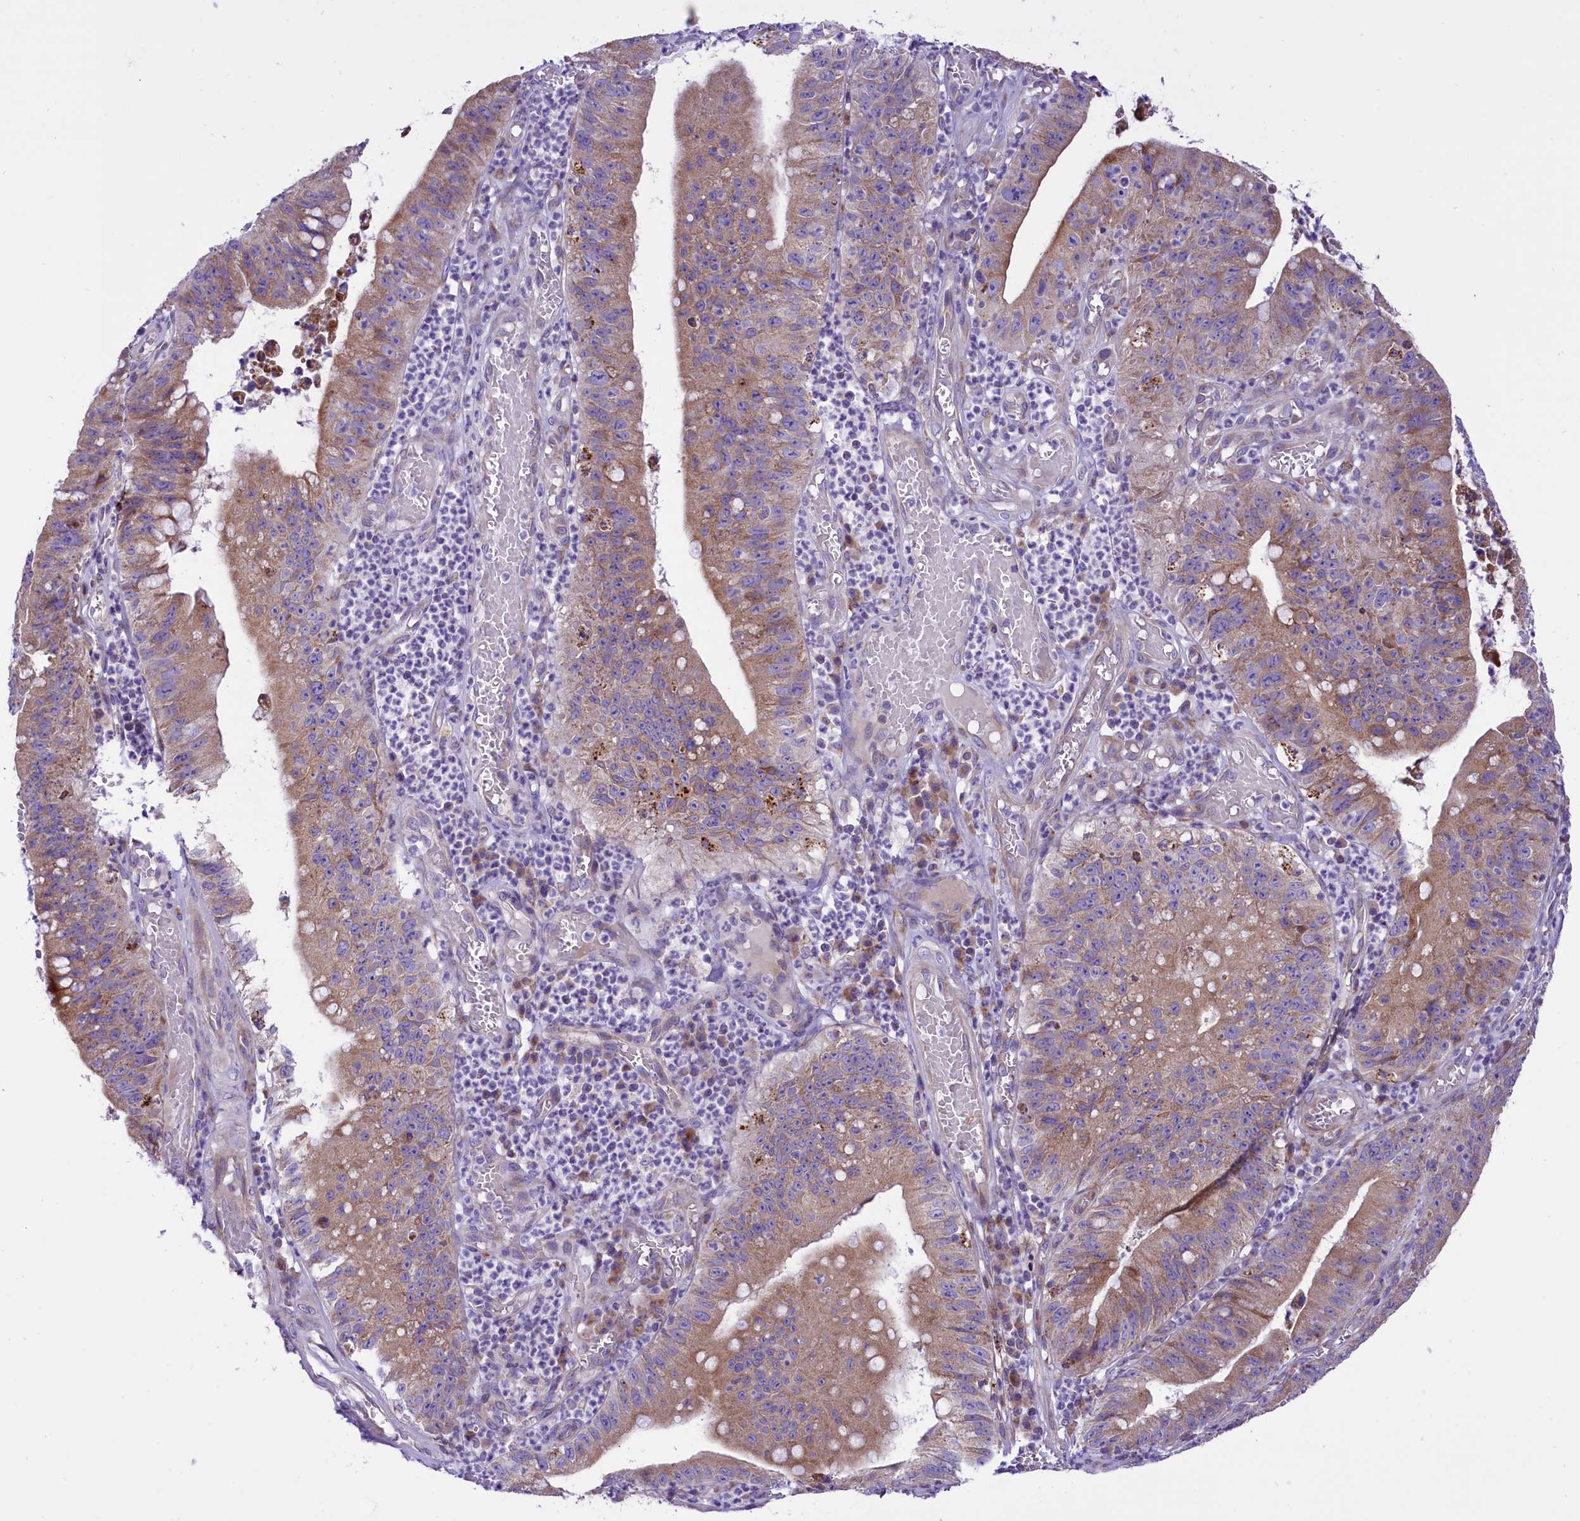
{"staining": {"intensity": "moderate", "quantity": ">75%", "location": "cytoplasmic/membranous"}, "tissue": "stomach cancer", "cell_type": "Tumor cells", "image_type": "cancer", "snomed": [{"axis": "morphology", "description": "Adenocarcinoma, NOS"}, {"axis": "topography", "description": "Stomach"}], "caption": "Moderate cytoplasmic/membranous expression for a protein is identified in approximately >75% of tumor cells of stomach adenocarcinoma using immunohistochemistry.", "gene": "PTPRU", "patient": {"sex": "male", "age": 59}}